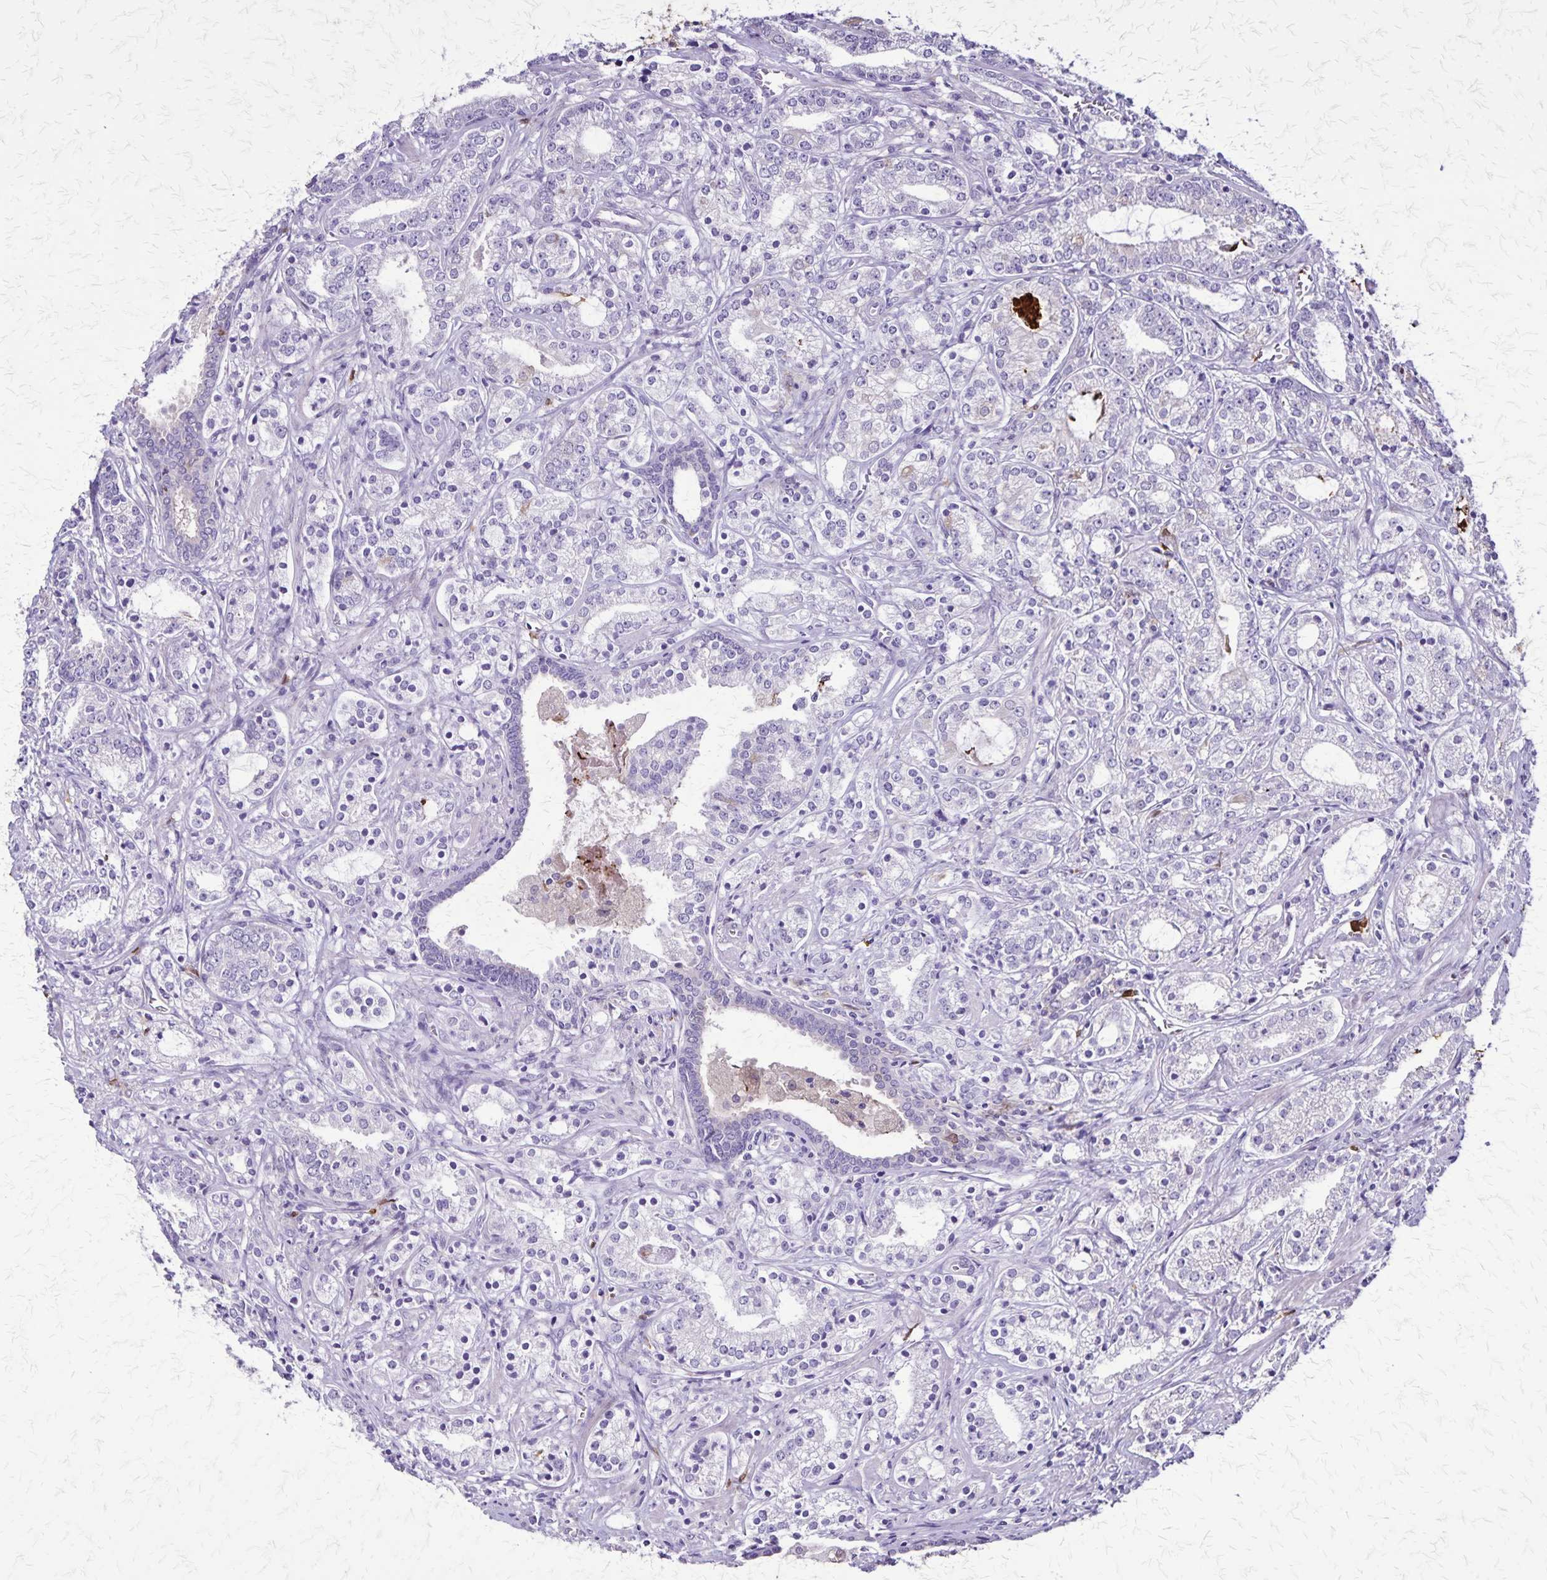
{"staining": {"intensity": "negative", "quantity": "none", "location": "none"}, "tissue": "prostate cancer", "cell_type": "Tumor cells", "image_type": "cancer", "snomed": [{"axis": "morphology", "description": "Adenocarcinoma, Medium grade"}, {"axis": "topography", "description": "Prostate"}], "caption": "A micrograph of human prostate cancer is negative for staining in tumor cells. (Immunohistochemistry, brightfield microscopy, high magnification).", "gene": "ULBP3", "patient": {"sex": "male", "age": 57}}